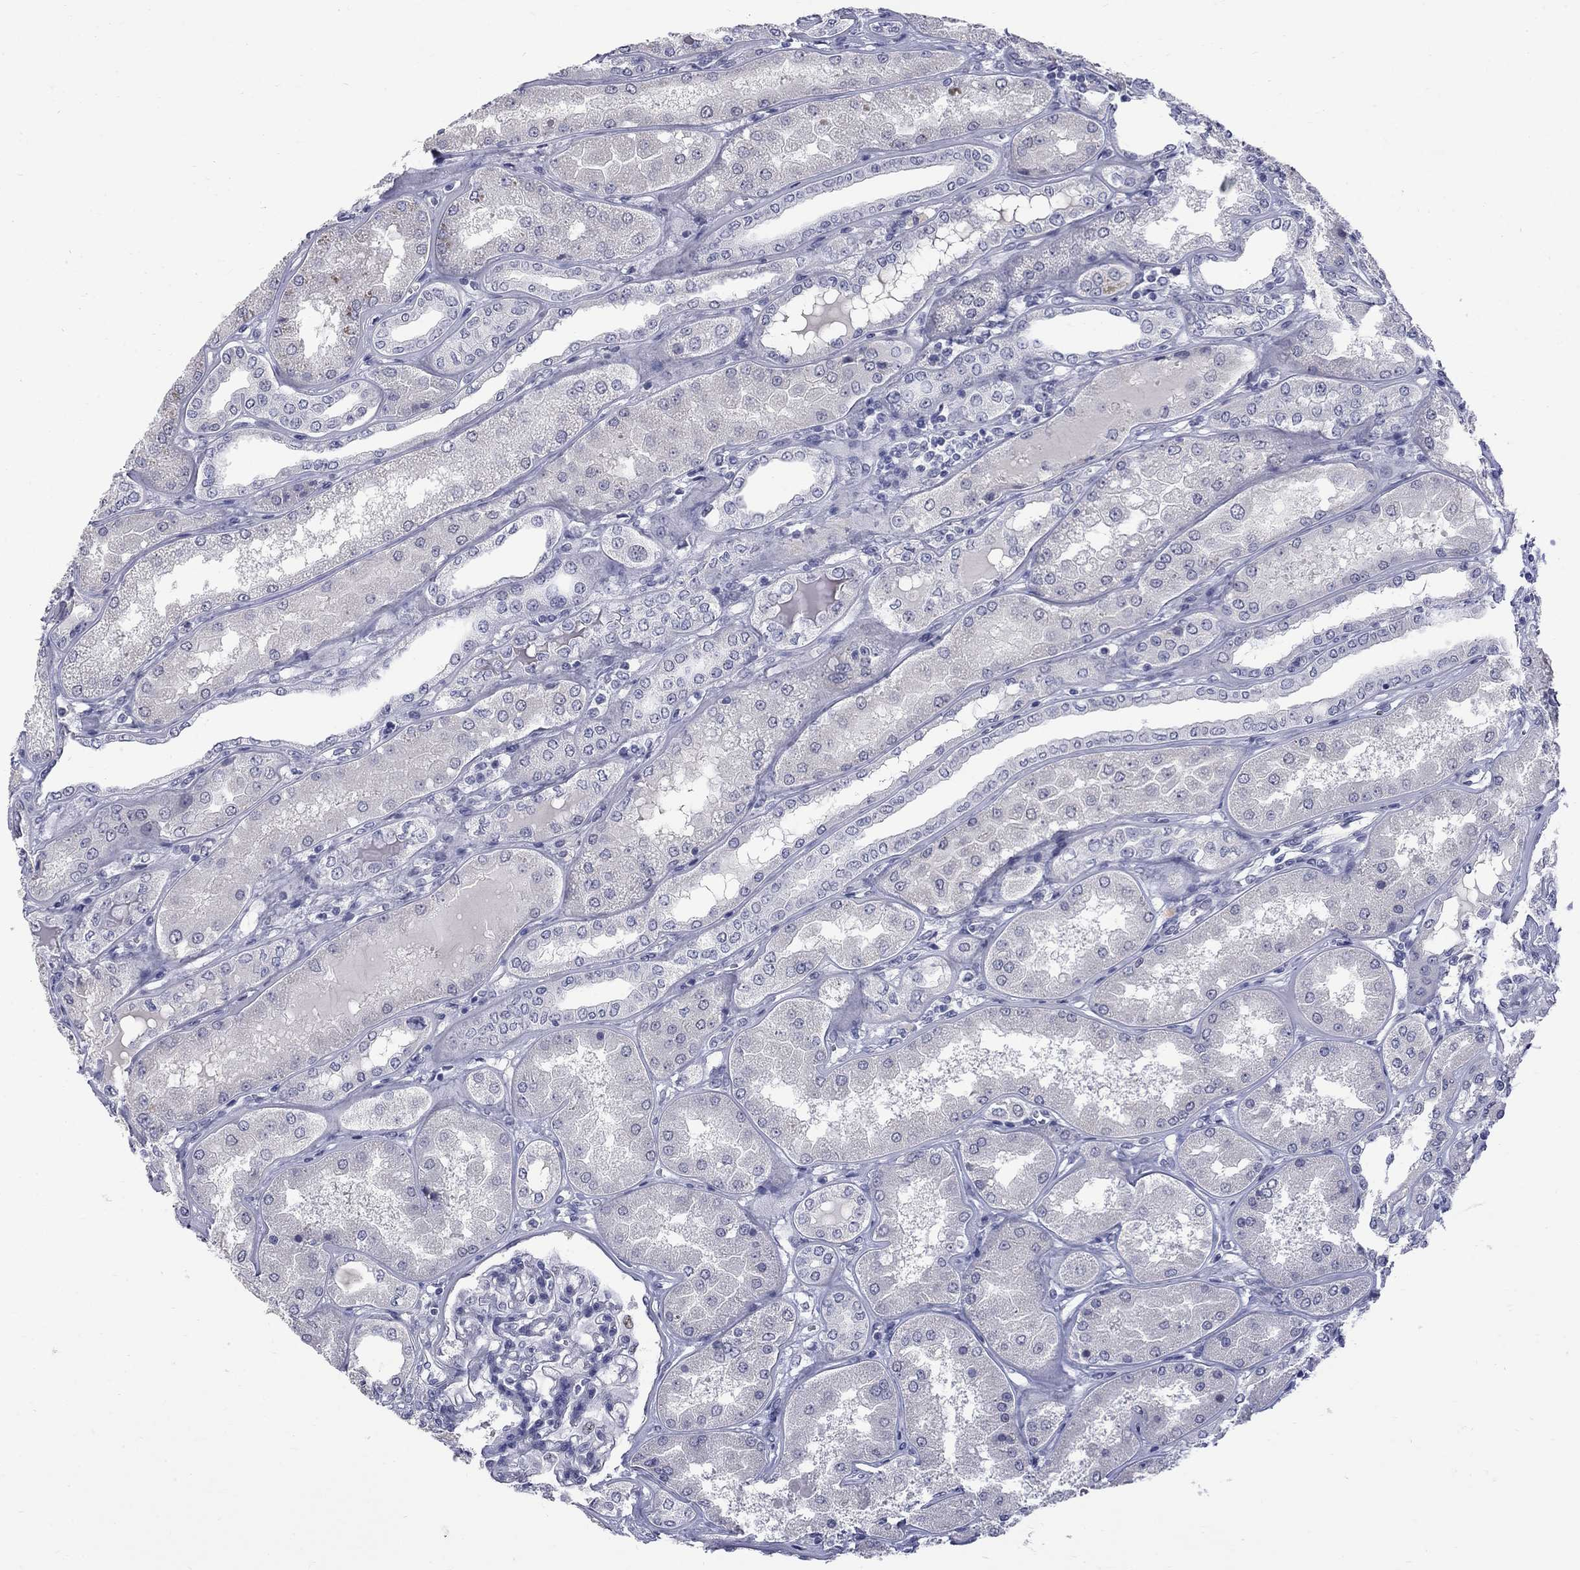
{"staining": {"intensity": "negative", "quantity": "none", "location": "none"}, "tissue": "kidney", "cell_type": "Cells in glomeruli", "image_type": "normal", "snomed": [{"axis": "morphology", "description": "Normal tissue, NOS"}, {"axis": "topography", "description": "Kidney"}], "caption": "Immunohistochemistry histopathology image of normal kidney stained for a protein (brown), which reveals no staining in cells in glomeruli. Brightfield microscopy of immunohistochemistry (IHC) stained with DAB (brown) and hematoxylin (blue), captured at high magnification.", "gene": "CTNND2", "patient": {"sex": "female", "age": 56}}